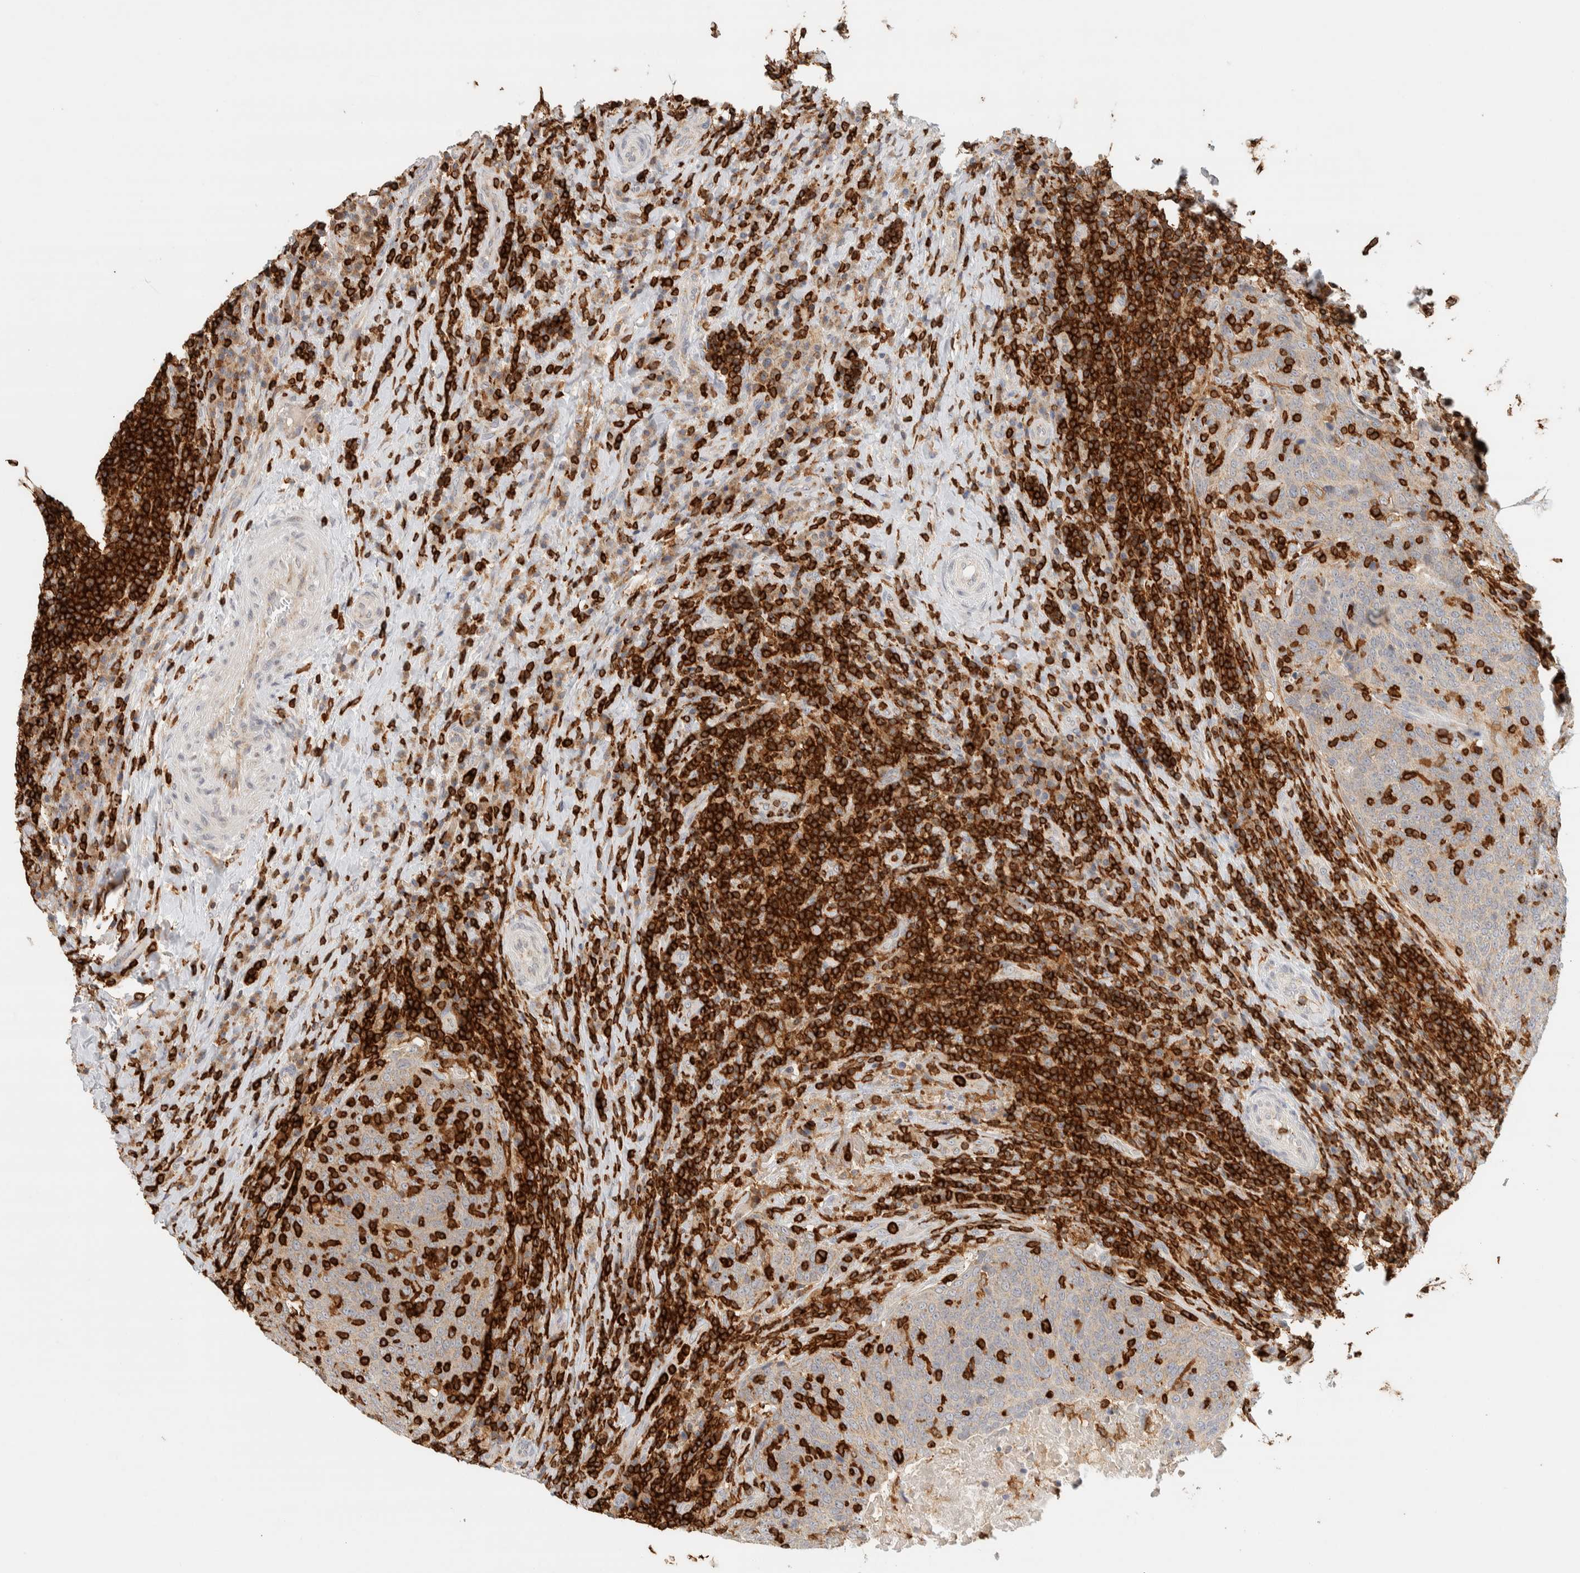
{"staining": {"intensity": "weak", "quantity": ">75%", "location": "cytoplasmic/membranous"}, "tissue": "head and neck cancer", "cell_type": "Tumor cells", "image_type": "cancer", "snomed": [{"axis": "morphology", "description": "Squamous cell carcinoma, NOS"}, {"axis": "morphology", "description": "Squamous cell carcinoma, metastatic, NOS"}, {"axis": "topography", "description": "Lymph node"}, {"axis": "topography", "description": "Head-Neck"}], "caption": "Immunohistochemistry (IHC) staining of head and neck cancer, which exhibits low levels of weak cytoplasmic/membranous positivity in approximately >75% of tumor cells indicating weak cytoplasmic/membranous protein expression. The staining was performed using DAB (3,3'-diaminobenzidine) (brown) for protein detection and nuclei were counterstained in hematoxylin (blue).", "gene": "RUNDC1", "patient": {"sex": "male", "age": 62}}